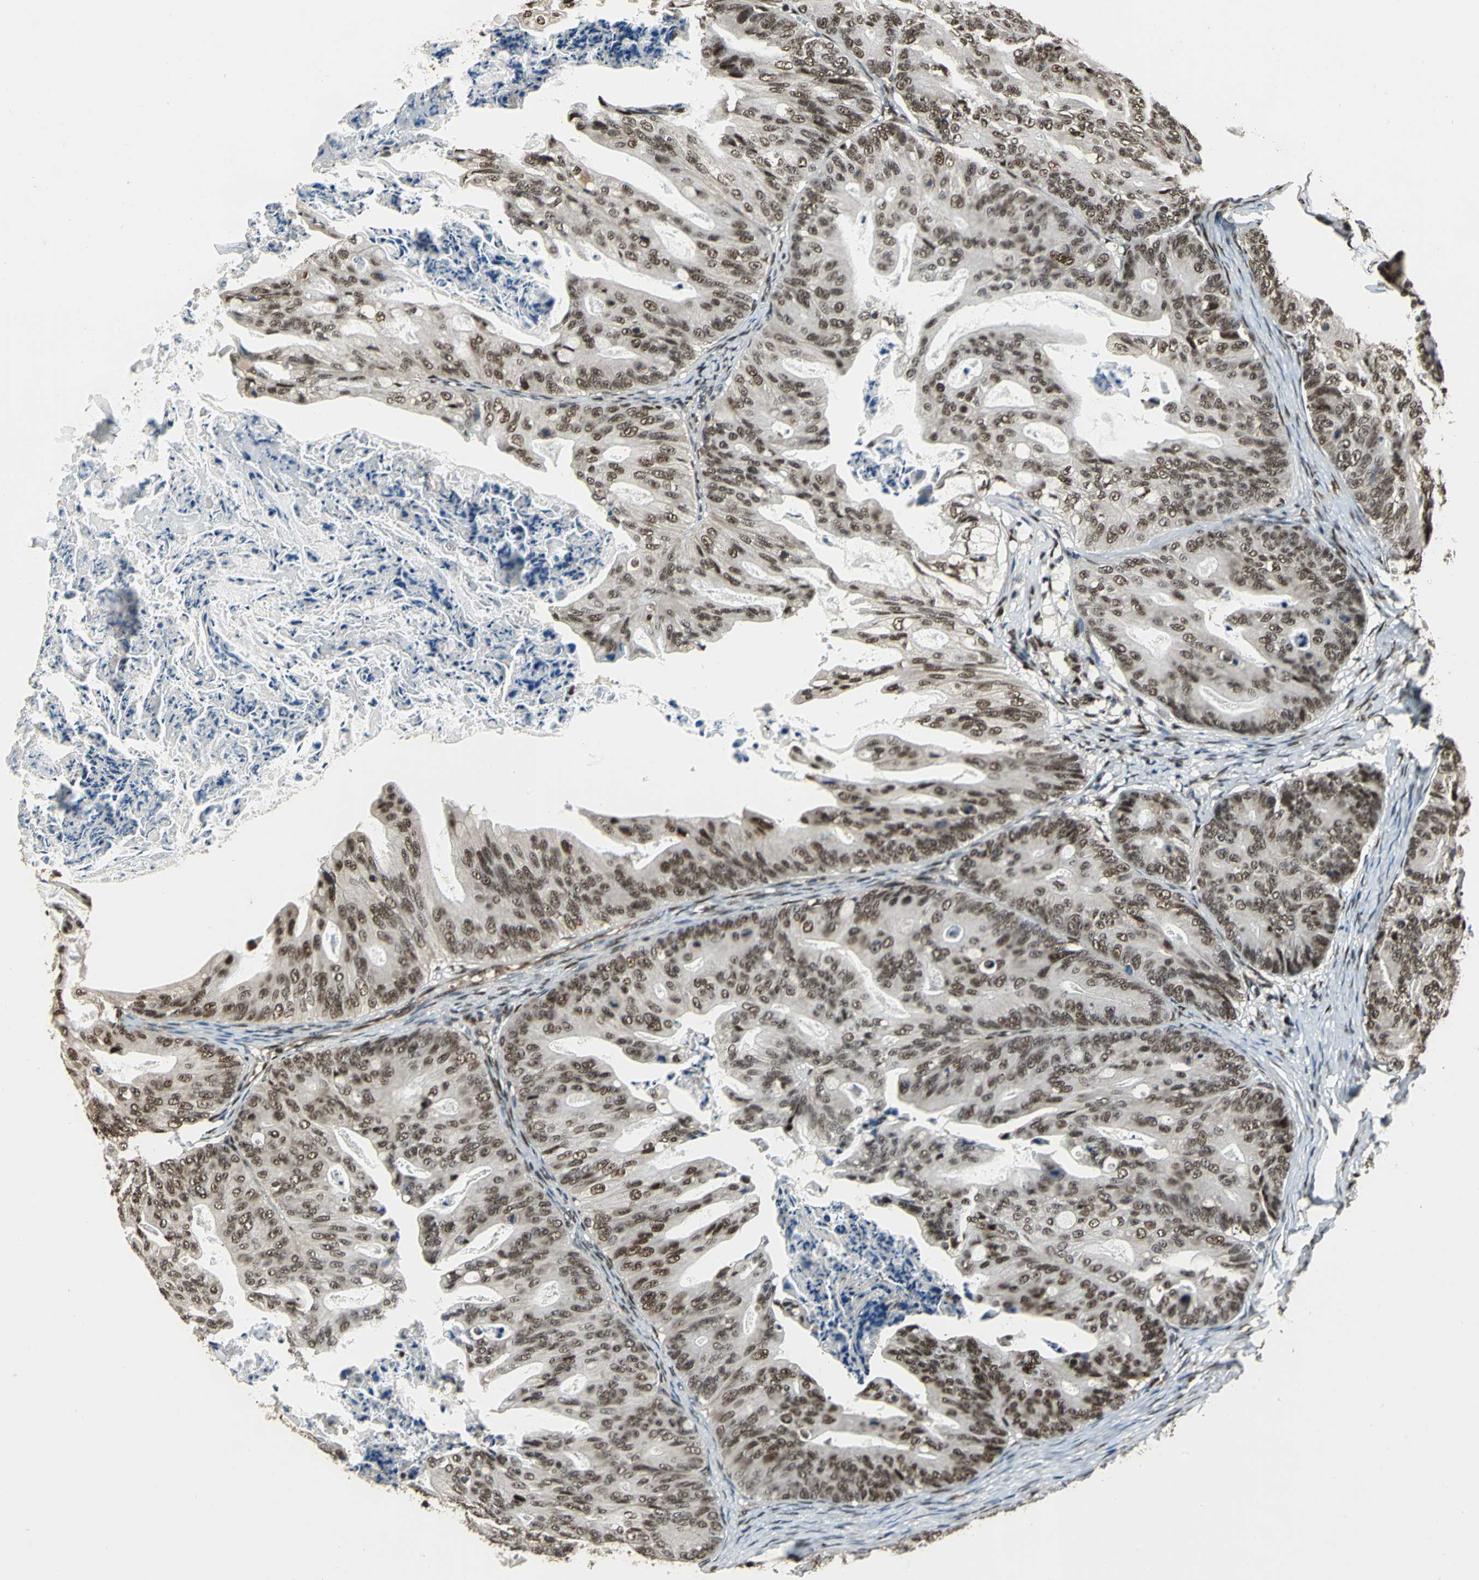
{"staining": {"intensity": "moderate", "quantity": ">75%", "location": "nuclear"}, "tissue": "ovarian cancer", "cell_type": "Tumor cells", "image_type": "cancer", "snomed": [{"axis": "morphology", "description": "Cystadenocarcinoma, mucinous, NOS"}, {"axis": "topography", "description": "Ovary"}], "caption": "Human ovarian cancer (mucinous cystadenocarcinoma) stained for a protein (brown) shows moderate nuclear positive expression in approximately >75% of tumor cells.", "gene": "MIS18BP1", "patient": {"sex": "female", "age": 36}}